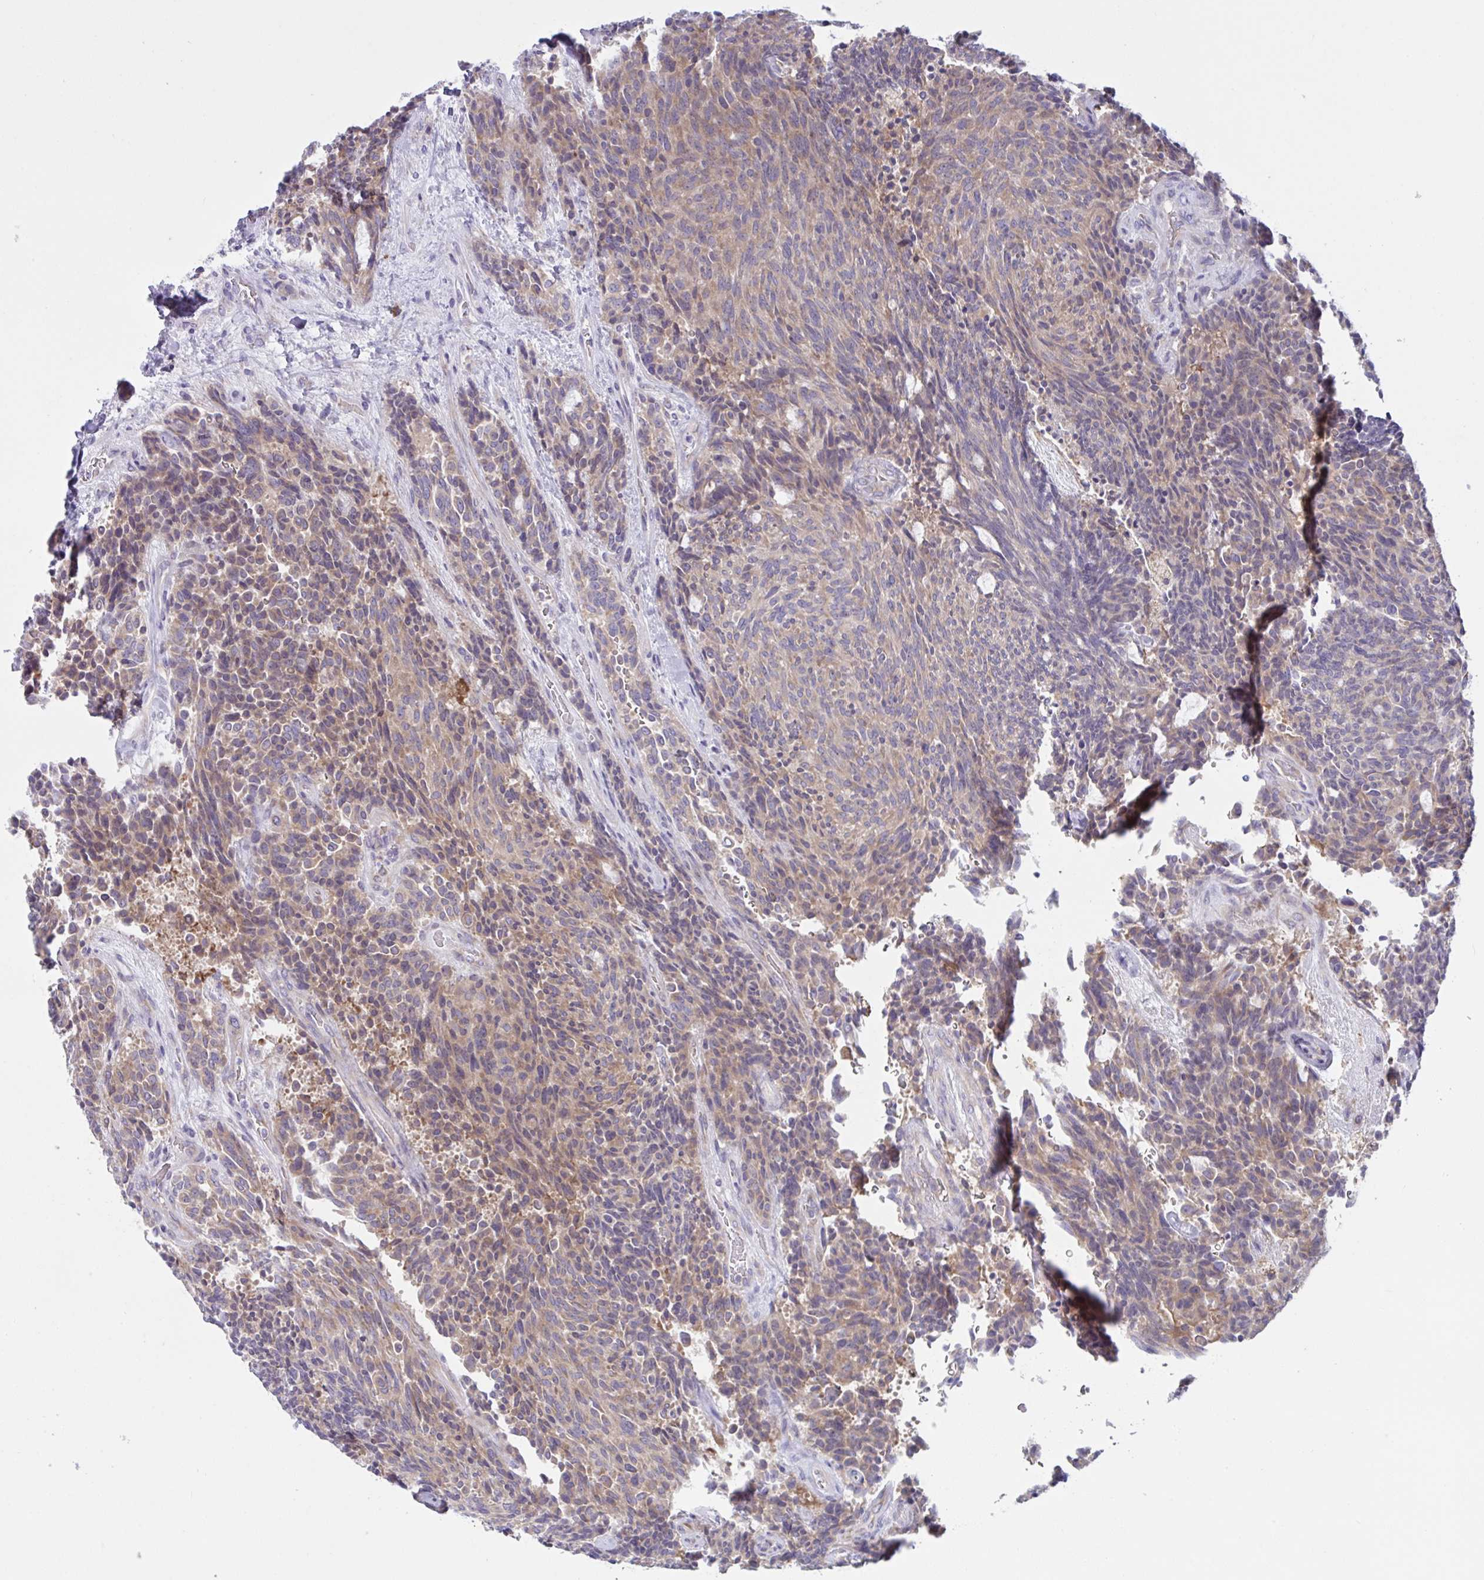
{"staining": {"intensity": "moderate", "quantity": "25%-75%", "location": "cytoplasmic/membranous"}, "tissue": "carcinoid", "cell_type": "Tumor cells", "image_type": "cancer", "snomed": [{"axis": "morphology", "description": "Carcinoid, malignant, NOS"}, {"axis": "topography", "description": "Pancreas"}], "caption": "A high-resolution photomicrograph shows immunohistochemistry staining of carcinoid (malignant), which reveals moderate cytoplasmic/membranous expression in approximately 25%-75% of tumor cells.", "gene": "FAU", "patient": {"sex": "female", "age": 54}}